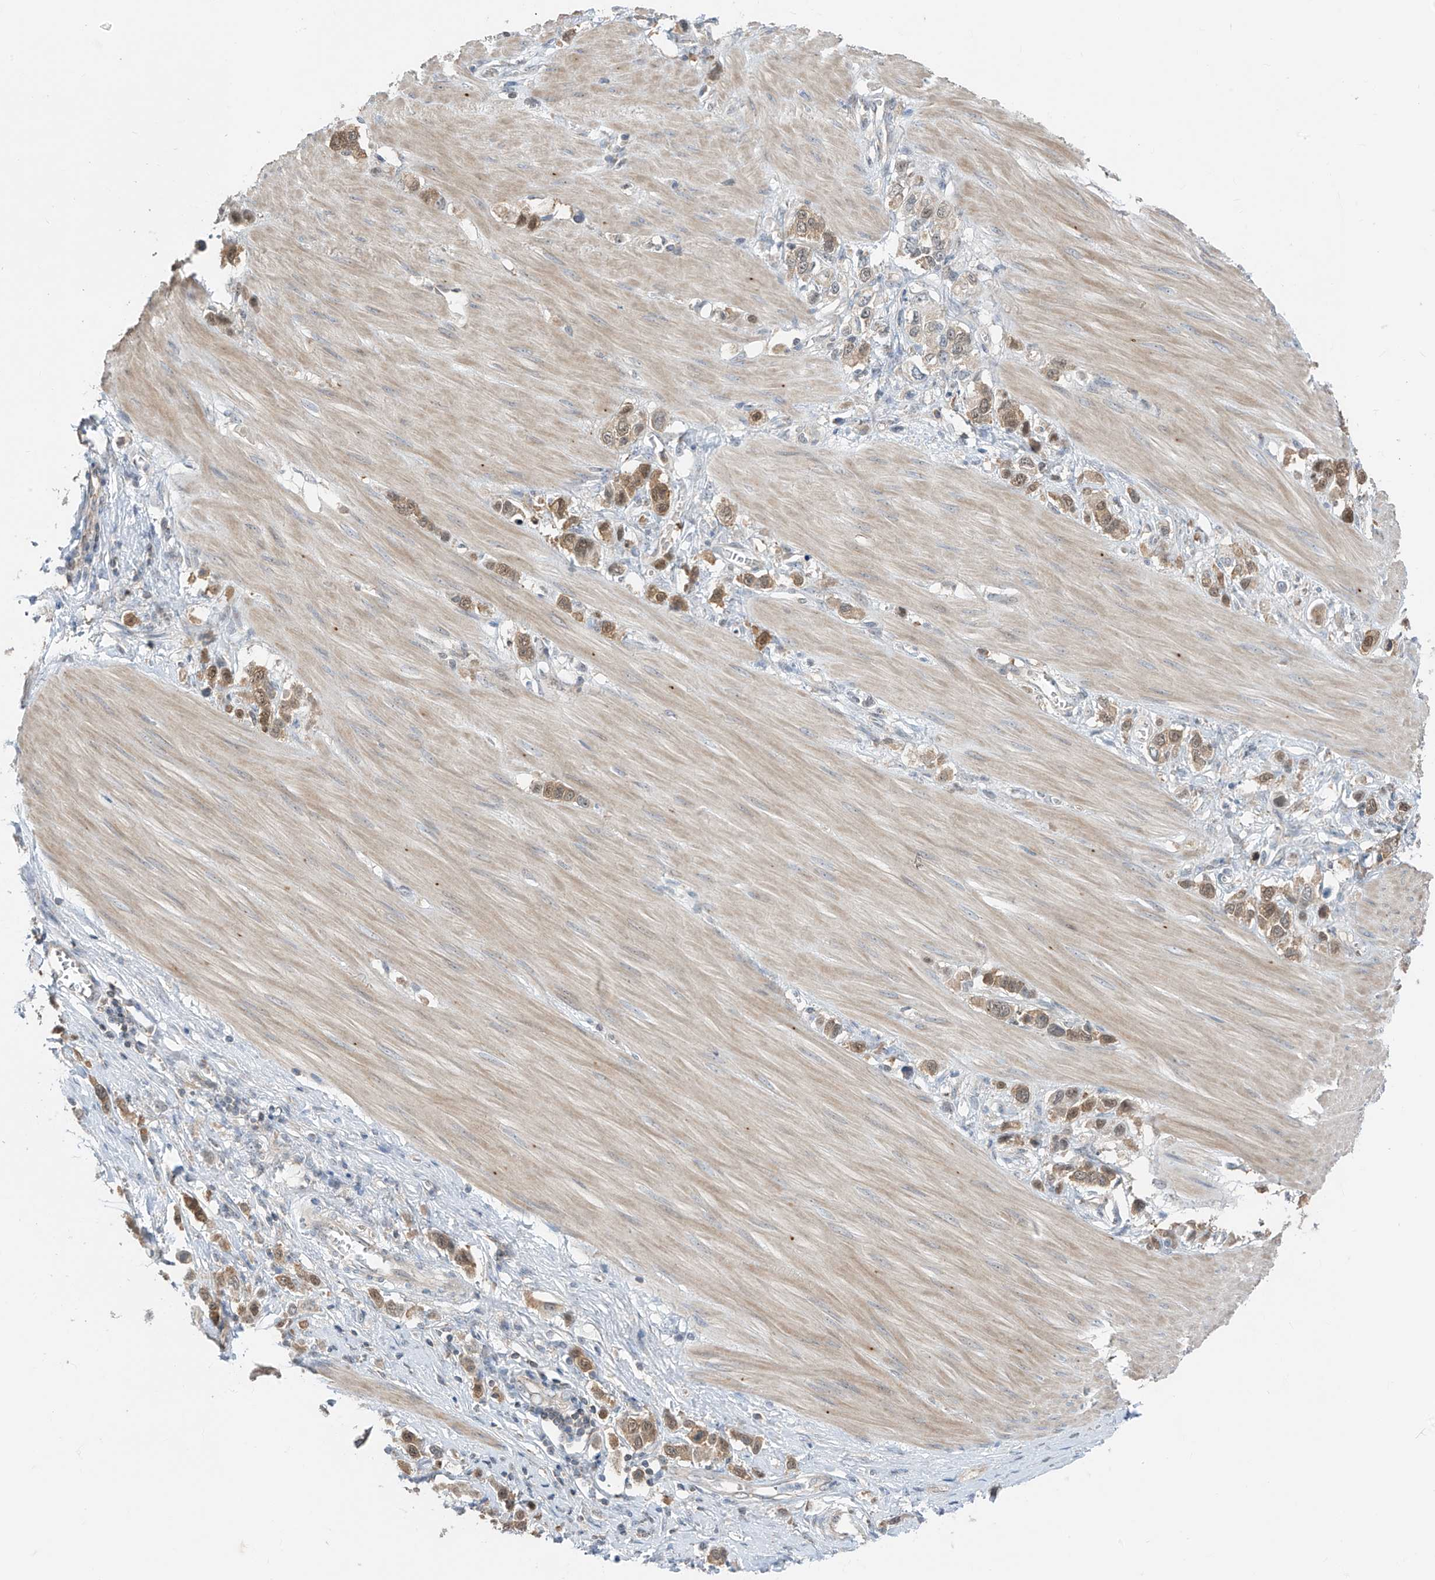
{"staining": {"intensity": "moderate", "quantity": ">75%", "location": "cytoplasmic/membranous"}, "tissue": "stomach cancer", "cell_type": "Tumor cells", "image_type": "cancer", "snomed": [{"axis": "morphology", "description": "Adenocarcinoma, NOS"}, {"axis": "topography", "description": "Stomach"}], "caption": "Immunohistochemical staining of human stomach cancer (adenocarcinoma) shows medium levels of moderate cytoplasmic/membranous protein expression in about >75% of tumor cells.", "gene": "TTC38", "patient": {"sex": "female", "age": 65}}